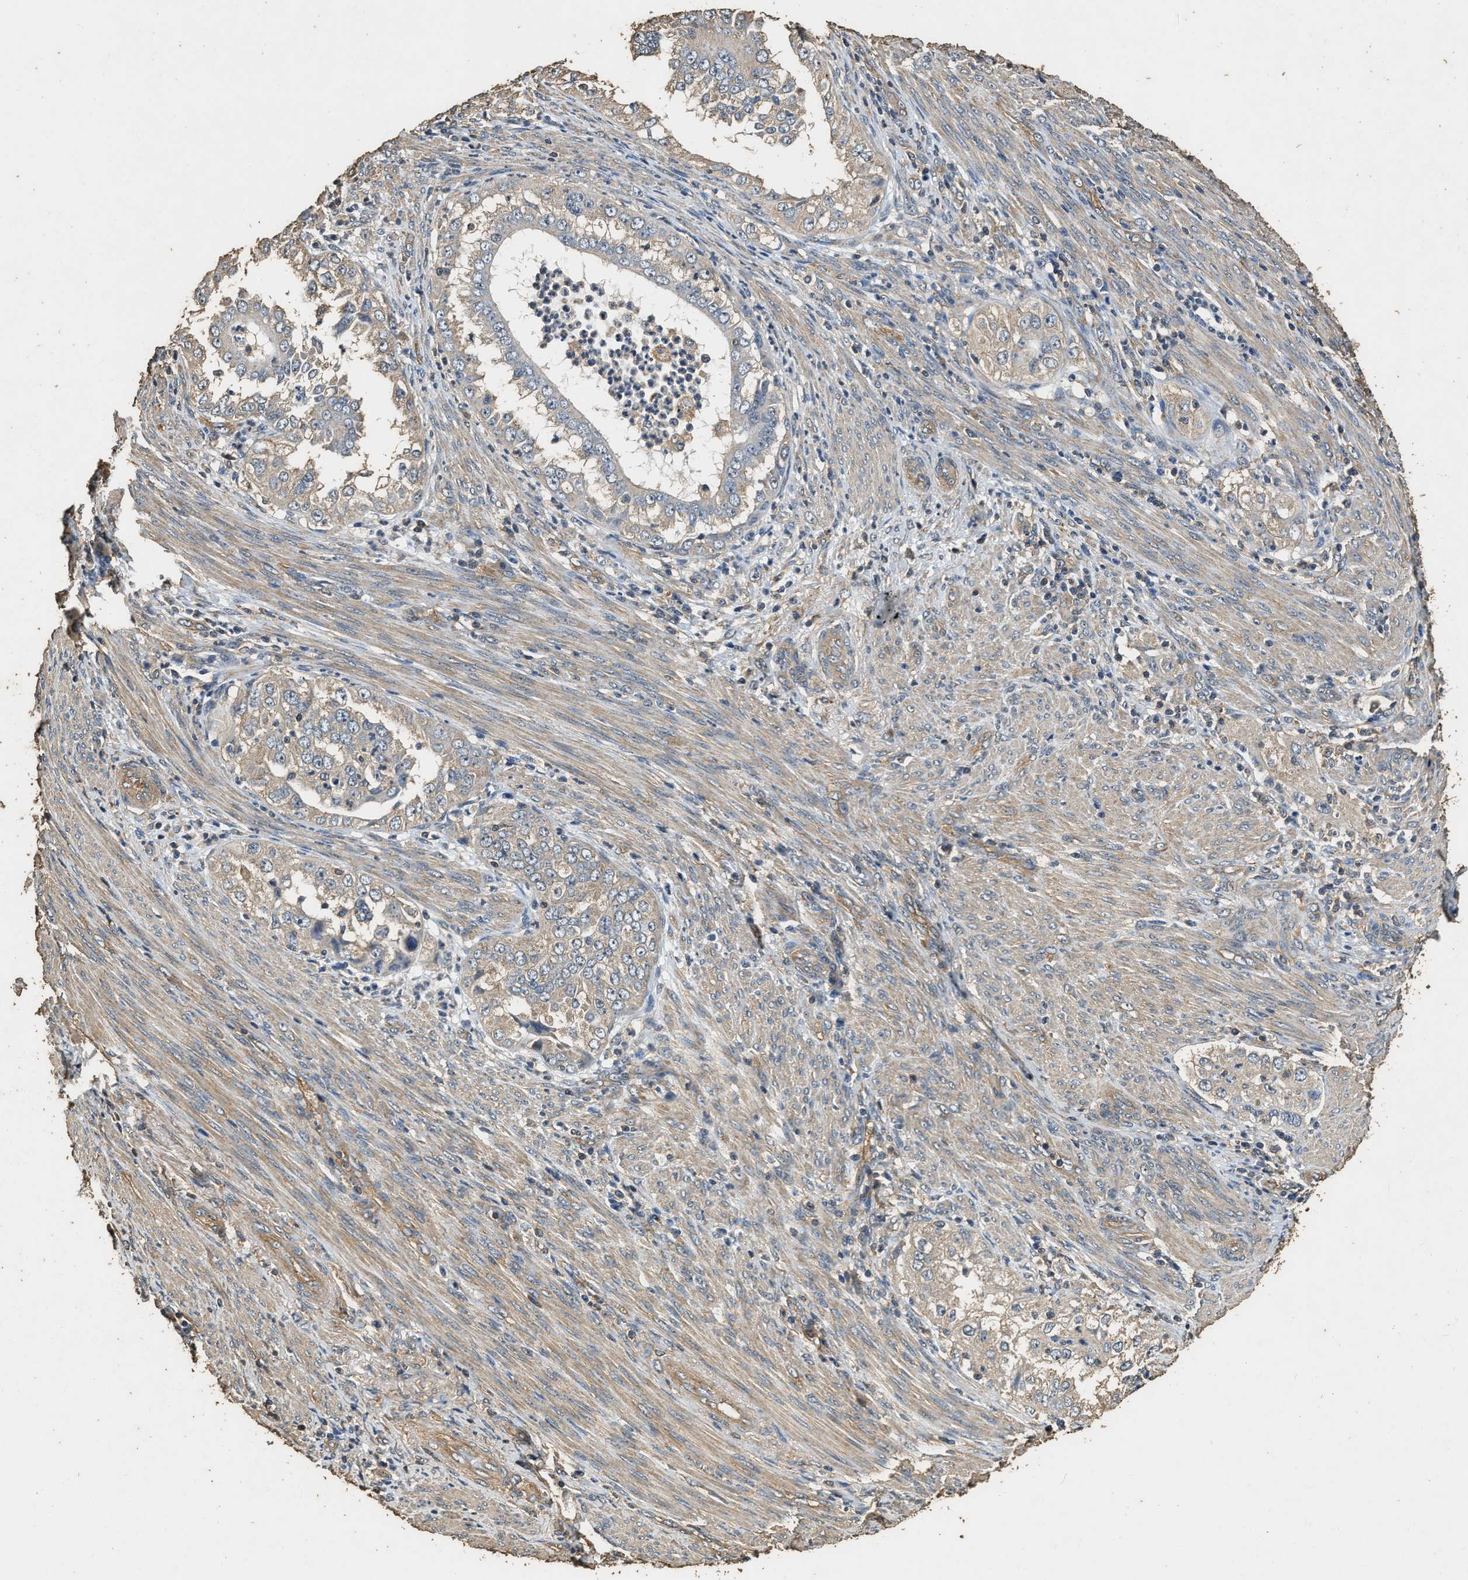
{"staining": {"intensity": "weak", "quantity": "25%-75%", "location": "cytoplasmic/membranous"}, "tissue": "endometrial cancer", "cell_type": "Tumor cells", "image_type": "cancer", "snomed": [{"axis": "morphology", "description": "Adenocarcinoma, NOS"}, {"axis": "topography", "description": "Endometrium"}], "caption": "Adenocarcinoma (endometrial) was stained to show a protein in brown. There is low levels of weak cytoplasmic/membranous expression in about 25%-75% of tumor cells.", "gene": "MIB1", "patient": {"sex": "female", "age": 85}}